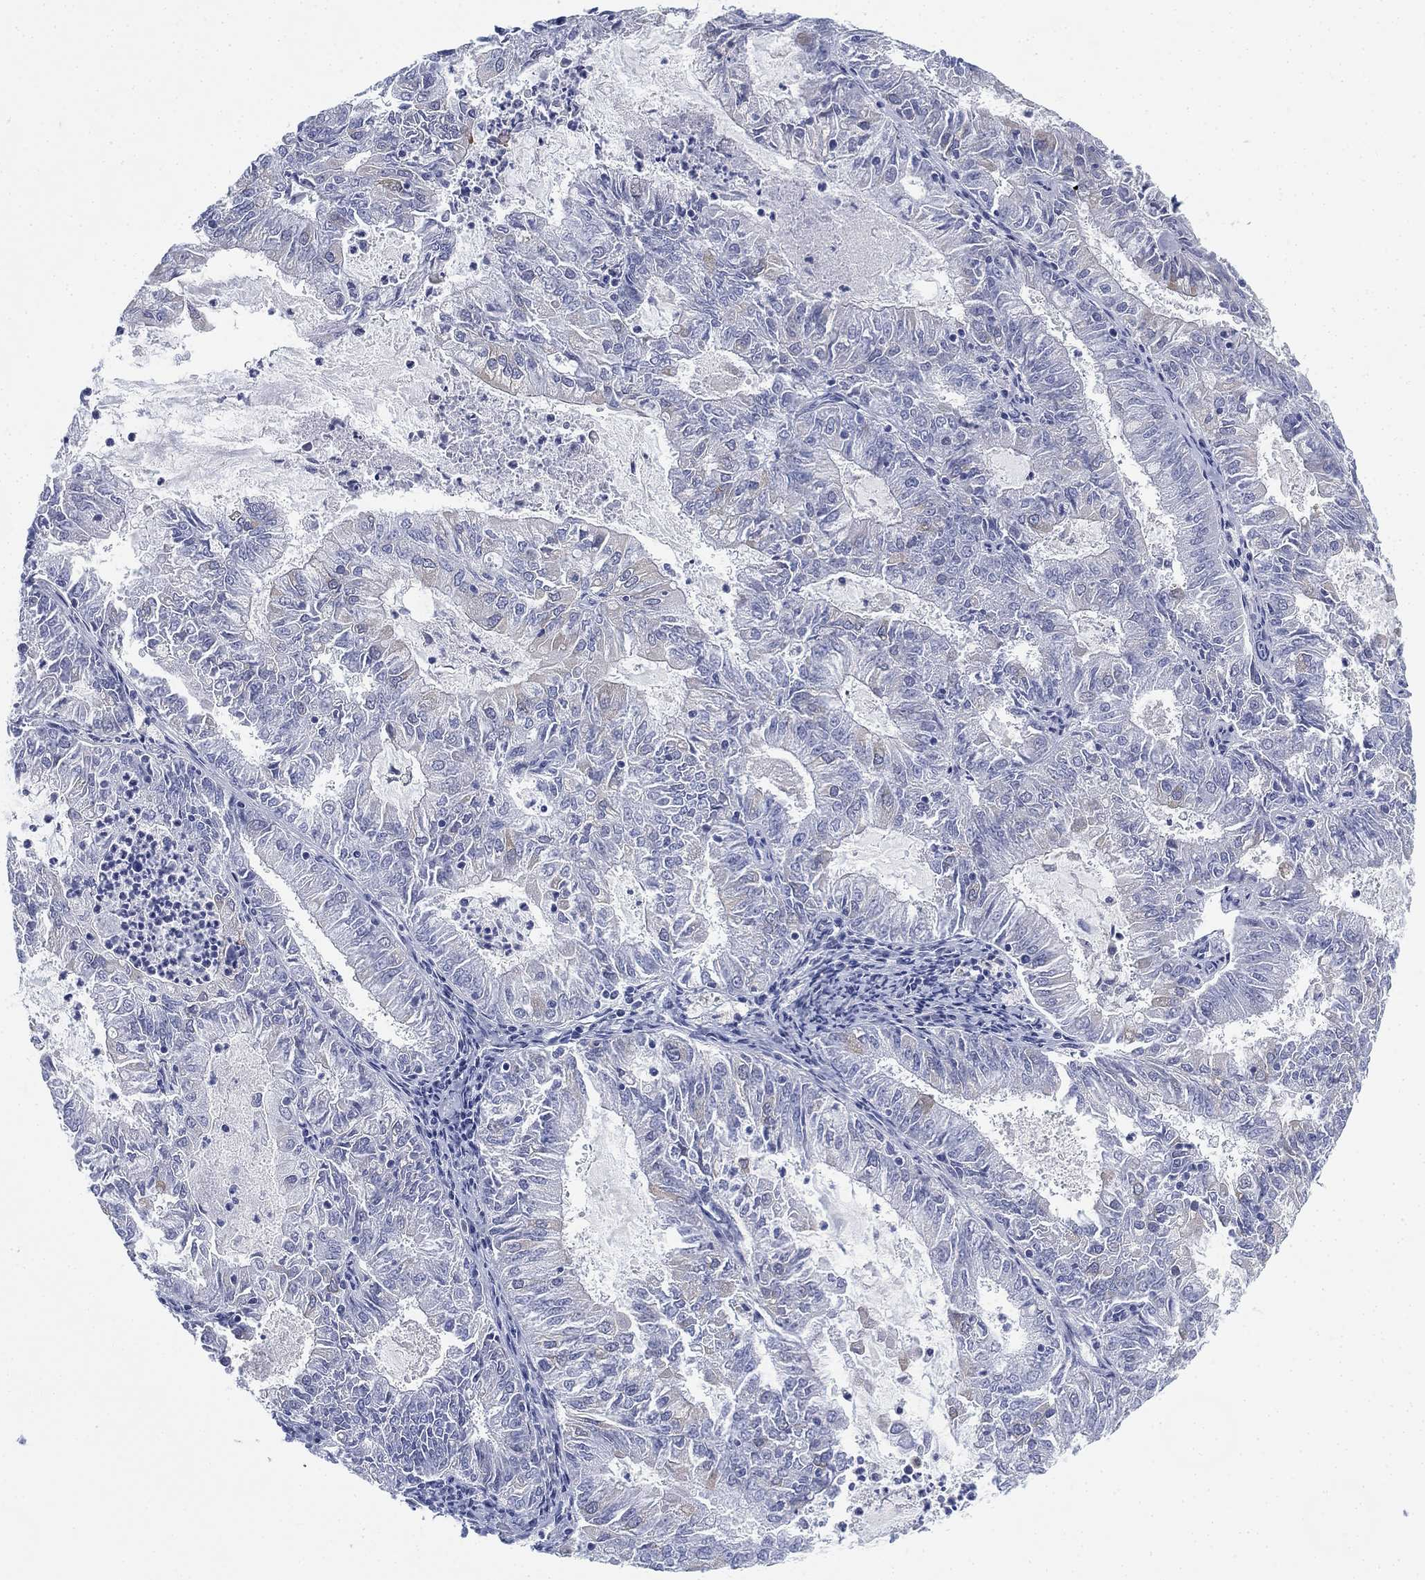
{"staining": {"intensity": "negative", "quantity": "none", "location": "none"}, "tissue": "endometrial cancer", "cell_type": "Tumor cells", "image_type": "cancer", "snomed": [{"axis": "morphology", "description": "Adenocarcinoma, NOS"}, {"axis": "topography", "description": "Endometrium"}], "caption": "This is a image of IHC staining of endometrial cancer (adenocarcinoma), which shows no expression in tumor cells. (Brightfield microscopy of DAB immunohistochemistry at high magnification).", "gene": "GCNA", "patient": {"sex": "female", "age": 57}}